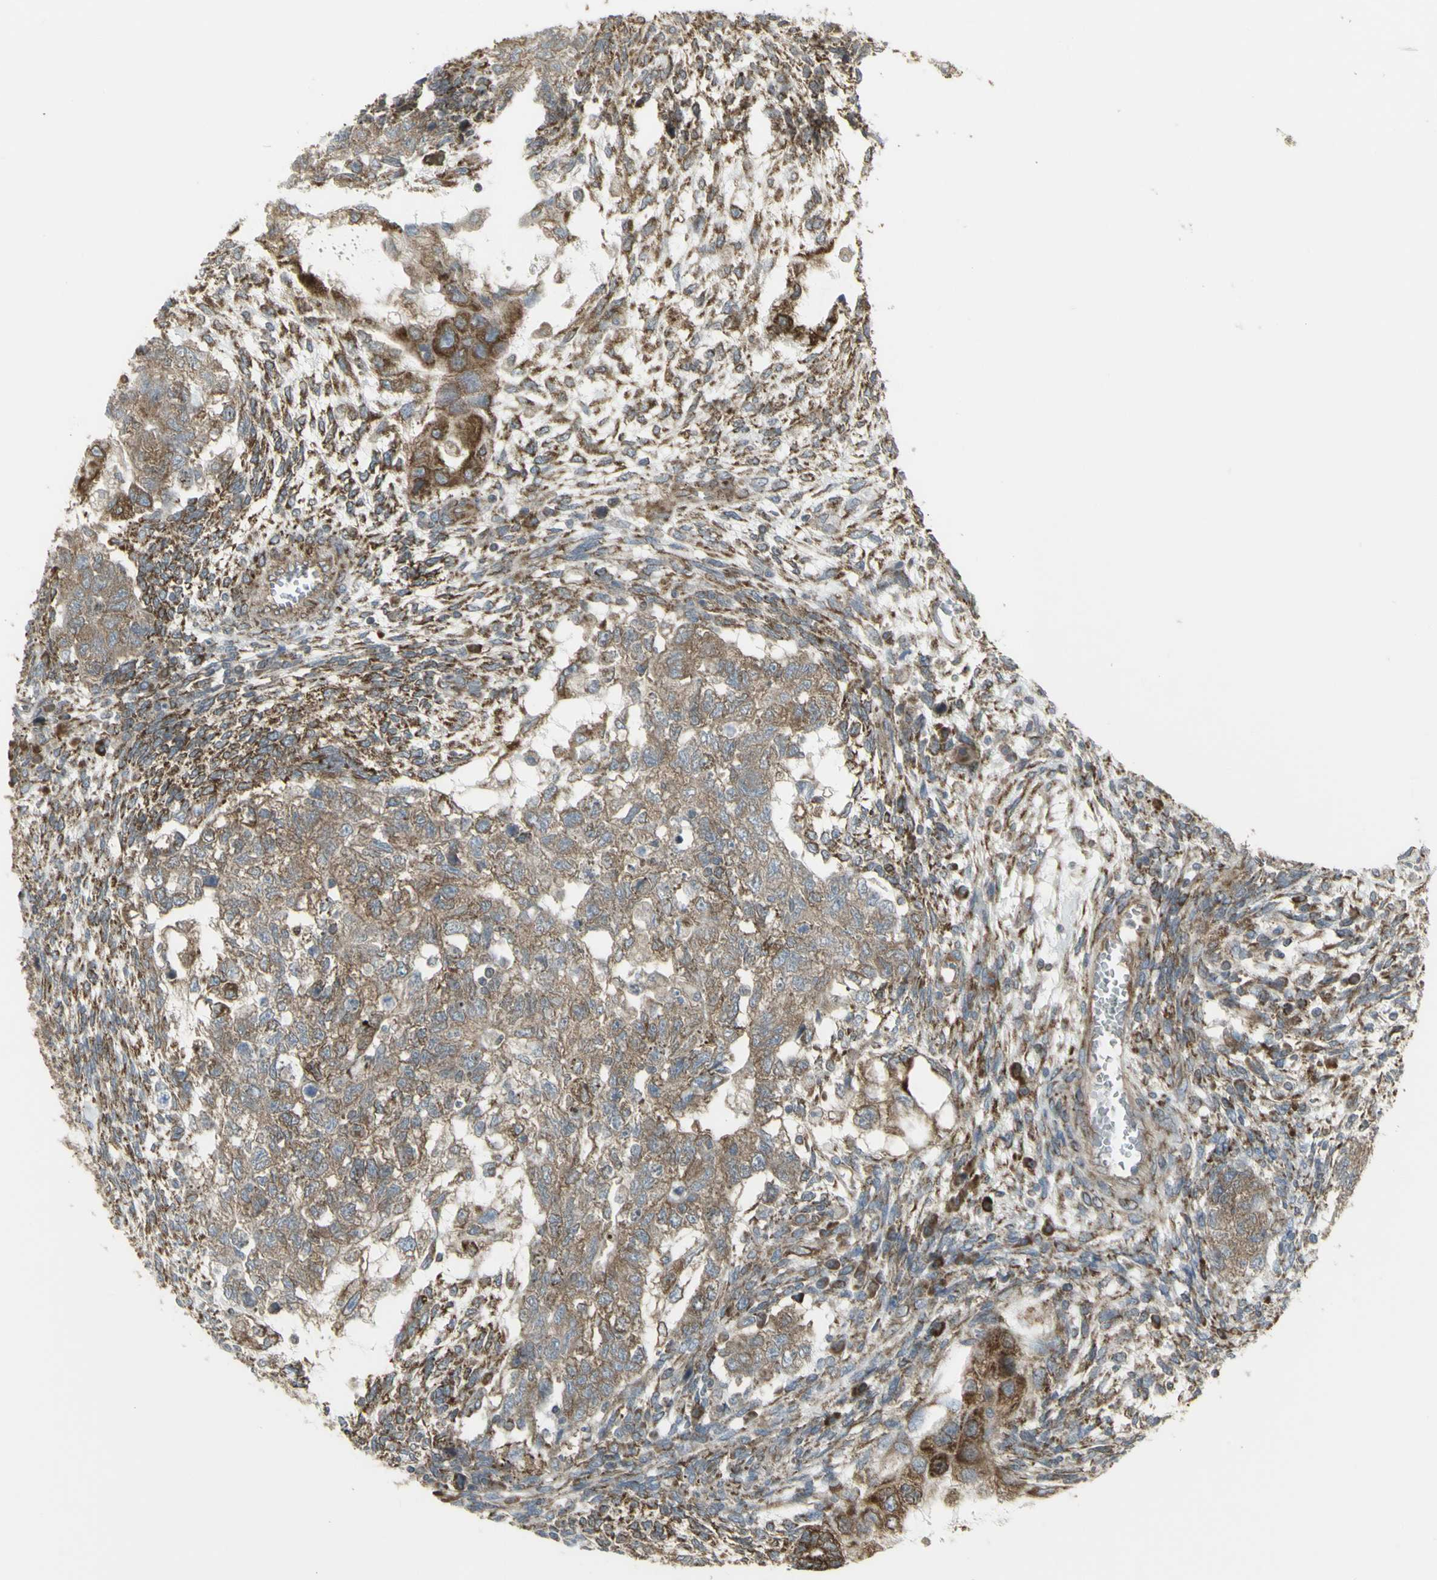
{"staining": {"intensity": "moderate", "quantity": ">75%", "location": "cytoplasmic/membranous"}, "tissue": "testis cancer", "cell_type": "Tumor cells", "image_type": "cancer", "snomed": [{"axis": "morphology", "description": "Normal tissue, NOS"}, {"axis": "morphology", "description": "Carcinoma, Embryonal, NOS"}, {"axis": "topography", "description": "Testis"}], "caption": "Tumor cells exhibit medium levels of moderate cytoplasmic/membranous staining in approximately >75% of cells in human embryonal carcinoma (testis). The protein is shown in brown color, while the nuclei are stained blue.", "gene": "FKBP3", "patient": {"sex": "male", "age": 36}}